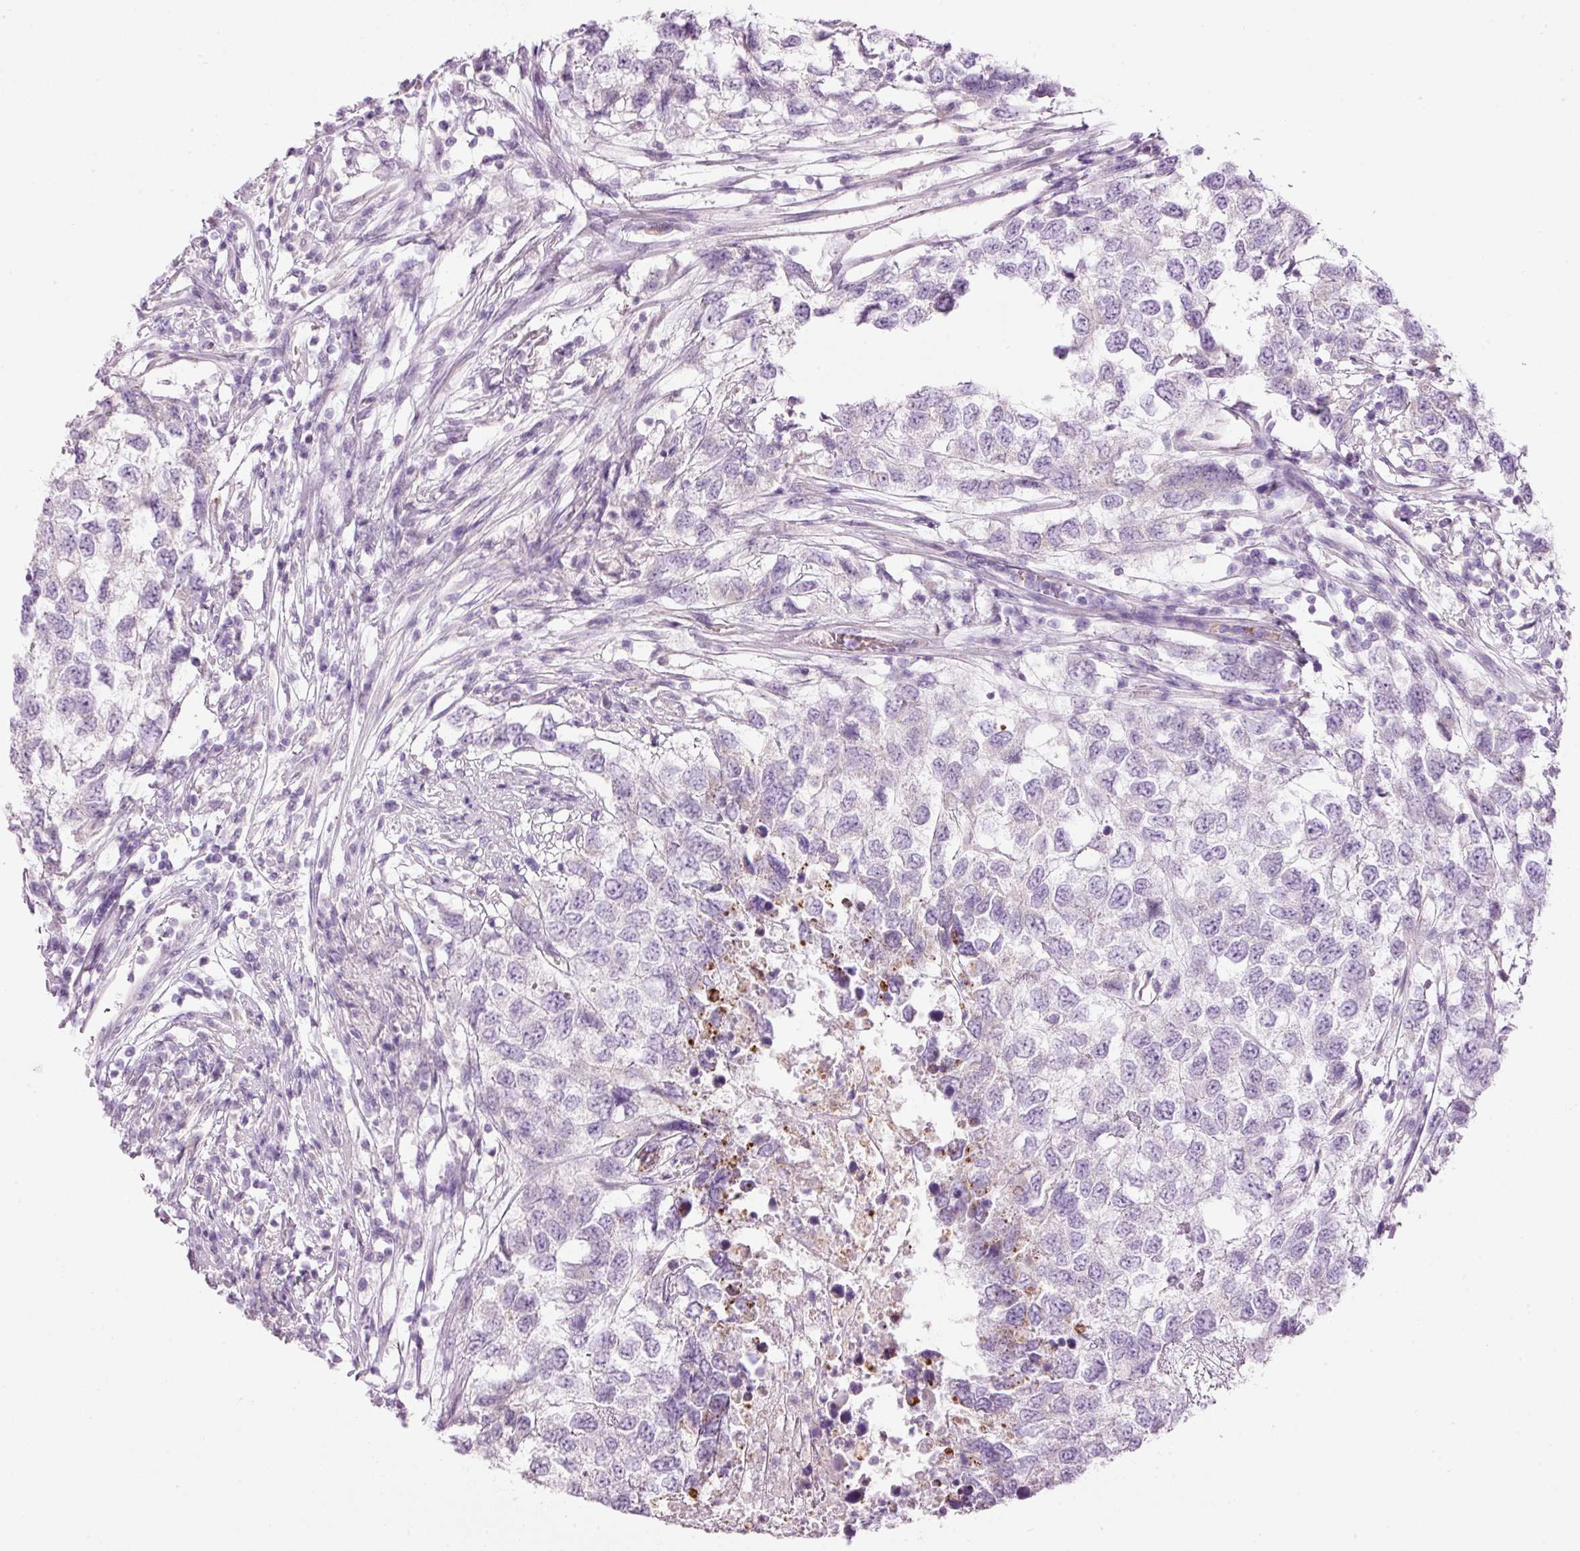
{"staining": {"intensity": "negative", "quantity": "none", "location": "none"}, "tissue": "testis cancer", "cell_type": "Tumor cells", "image_type": "cancer", "snomed": [{"axis": "morphology", "description": "Carcinoma, Embryonal, NOS"}, {"axis": "topography", "description": "Testis"}], "caption": "Immunohistochemistry (IHC) photomicrograph of neoplastic tissue: human embryonal carcinoma (testis) stained with DAB demonstrates no significant protein expression in tumor cells.", "gene": "CARD16", "patient": {"sex": "male", "age": 83}}